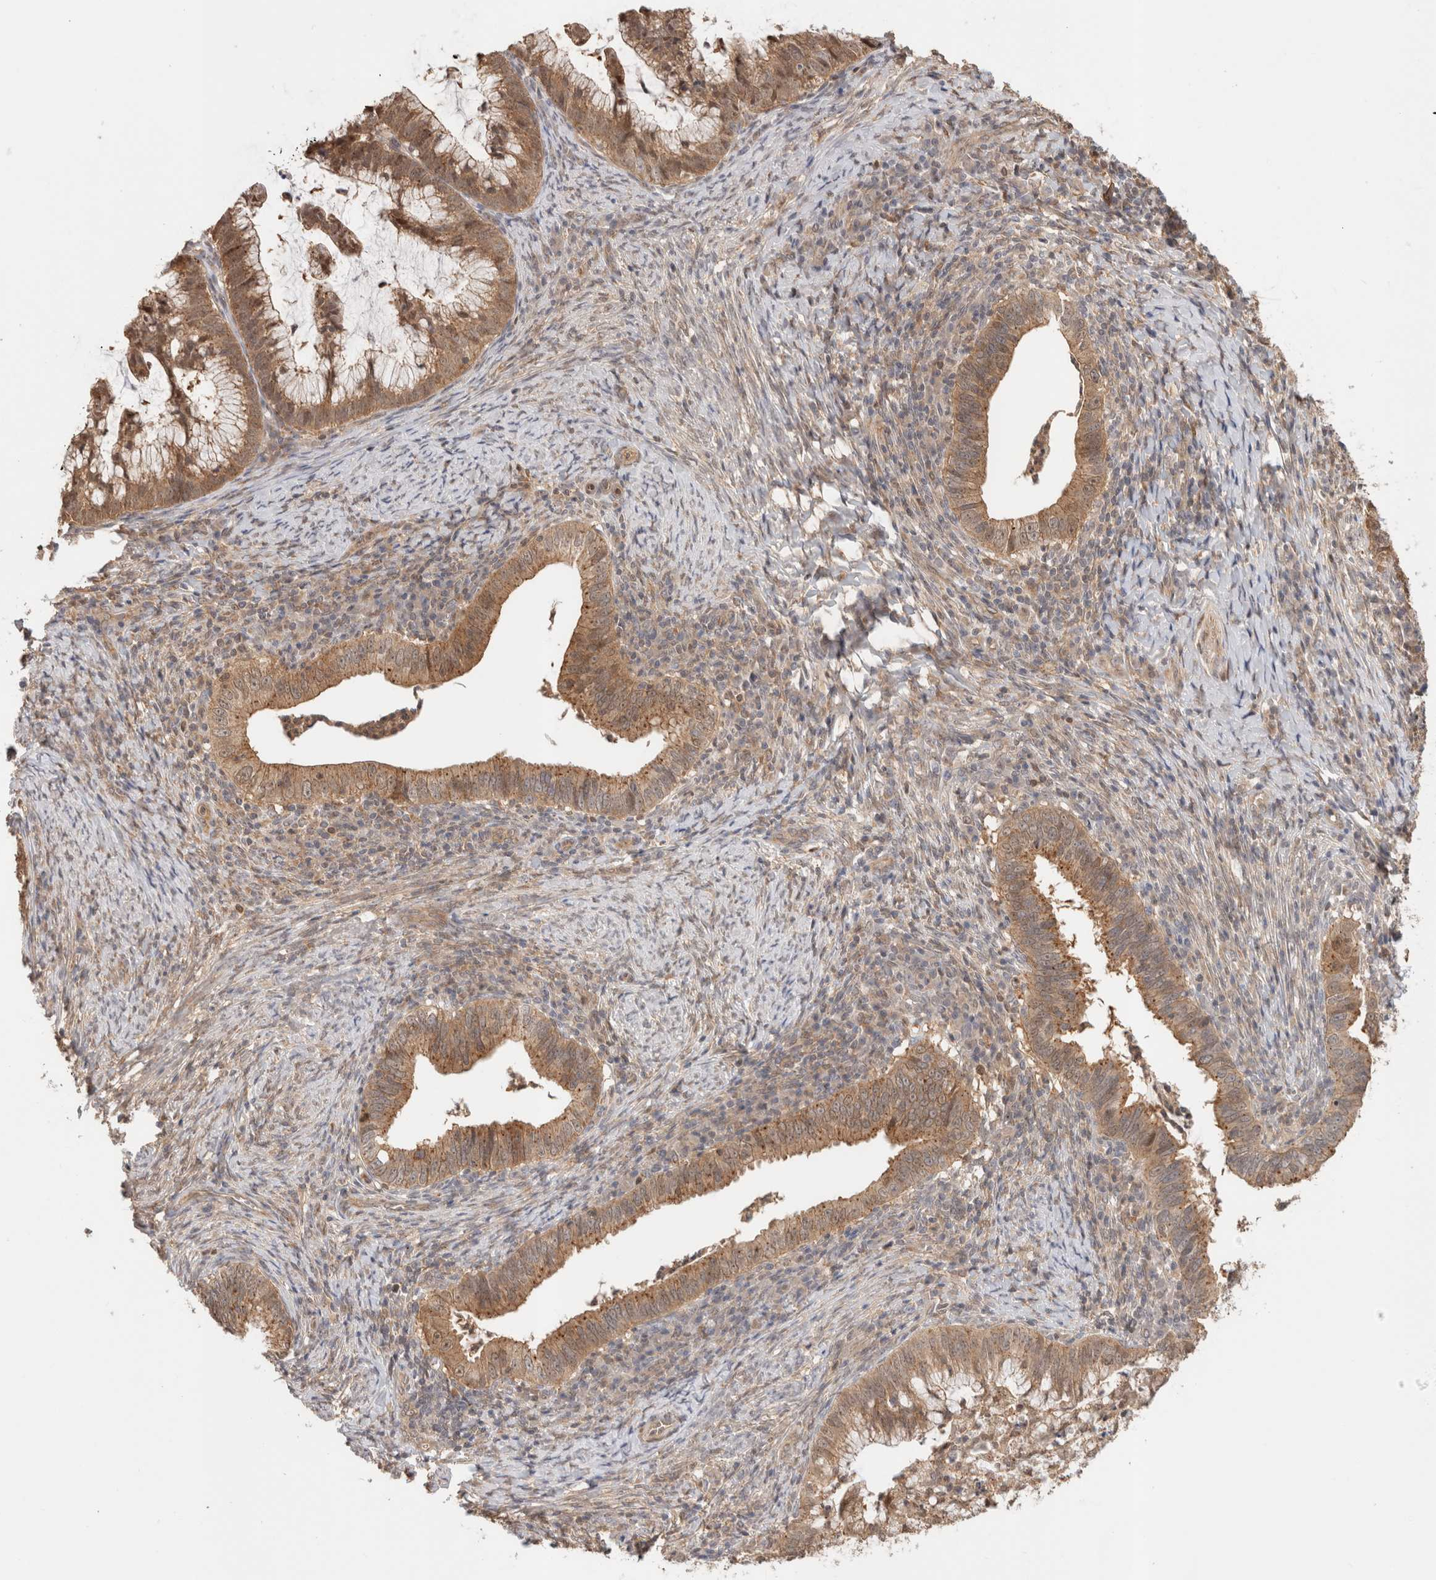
{"staining": {"intensity": "moderate", "quantity": ">75%", "location": "cytoplasmic/membranous"}, "tissue": "cervical cancer", "cell_type": "Tumor cells", "image_type": "cancer", "snomed": [{"axis": "morphology", "description": "Adenocarcinoma, NOS"}, {"axis": "topography", "description": "Cervix"}], "caption": "A micrograph of human adenocarcinoma (cervical) stained for a protein demonstrates moderate cytoplasmic/membranous brown staining in tumor cells.", "gene": "OTUD6B", "patient": {"sex": "female", "age": 36}}